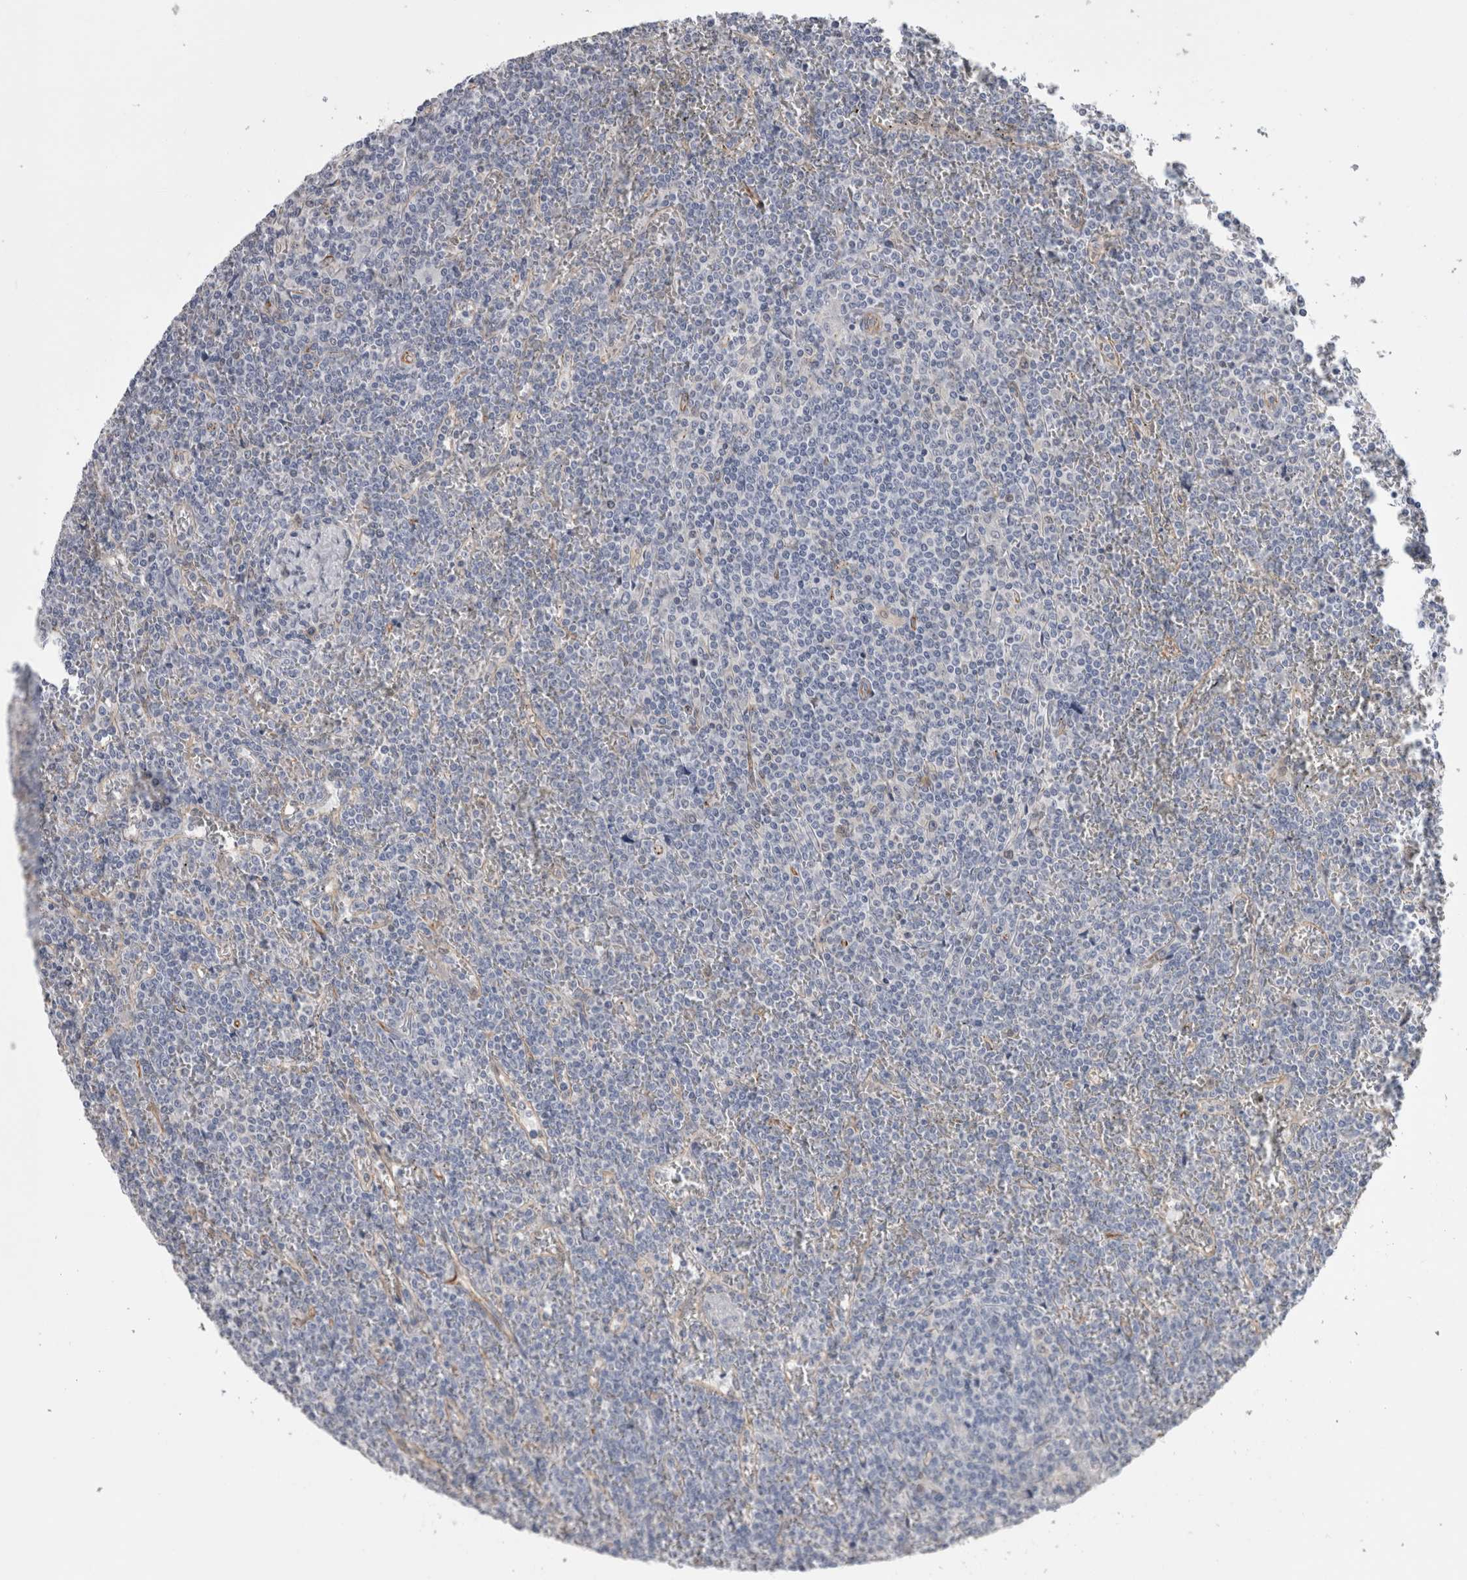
{"staining": {"intensity": "negative", "quantity": "none", "location": "none"}, "tissue": "lymphoma", "cell_type": "Tumor cells", "image_type": "cancer", "snomed": [{"axis": "morphology", "description": "Malignant lymphoma, non-Hodgkin's type, Low grade"}, {"axis": "topography", "description": "Spleen"}], "caption": "Protein analysis of lymphoma exhibits no significant staining in tumor cells.", "gene": "ACOT7", "patient": {"sex": "female", "age": 19}}